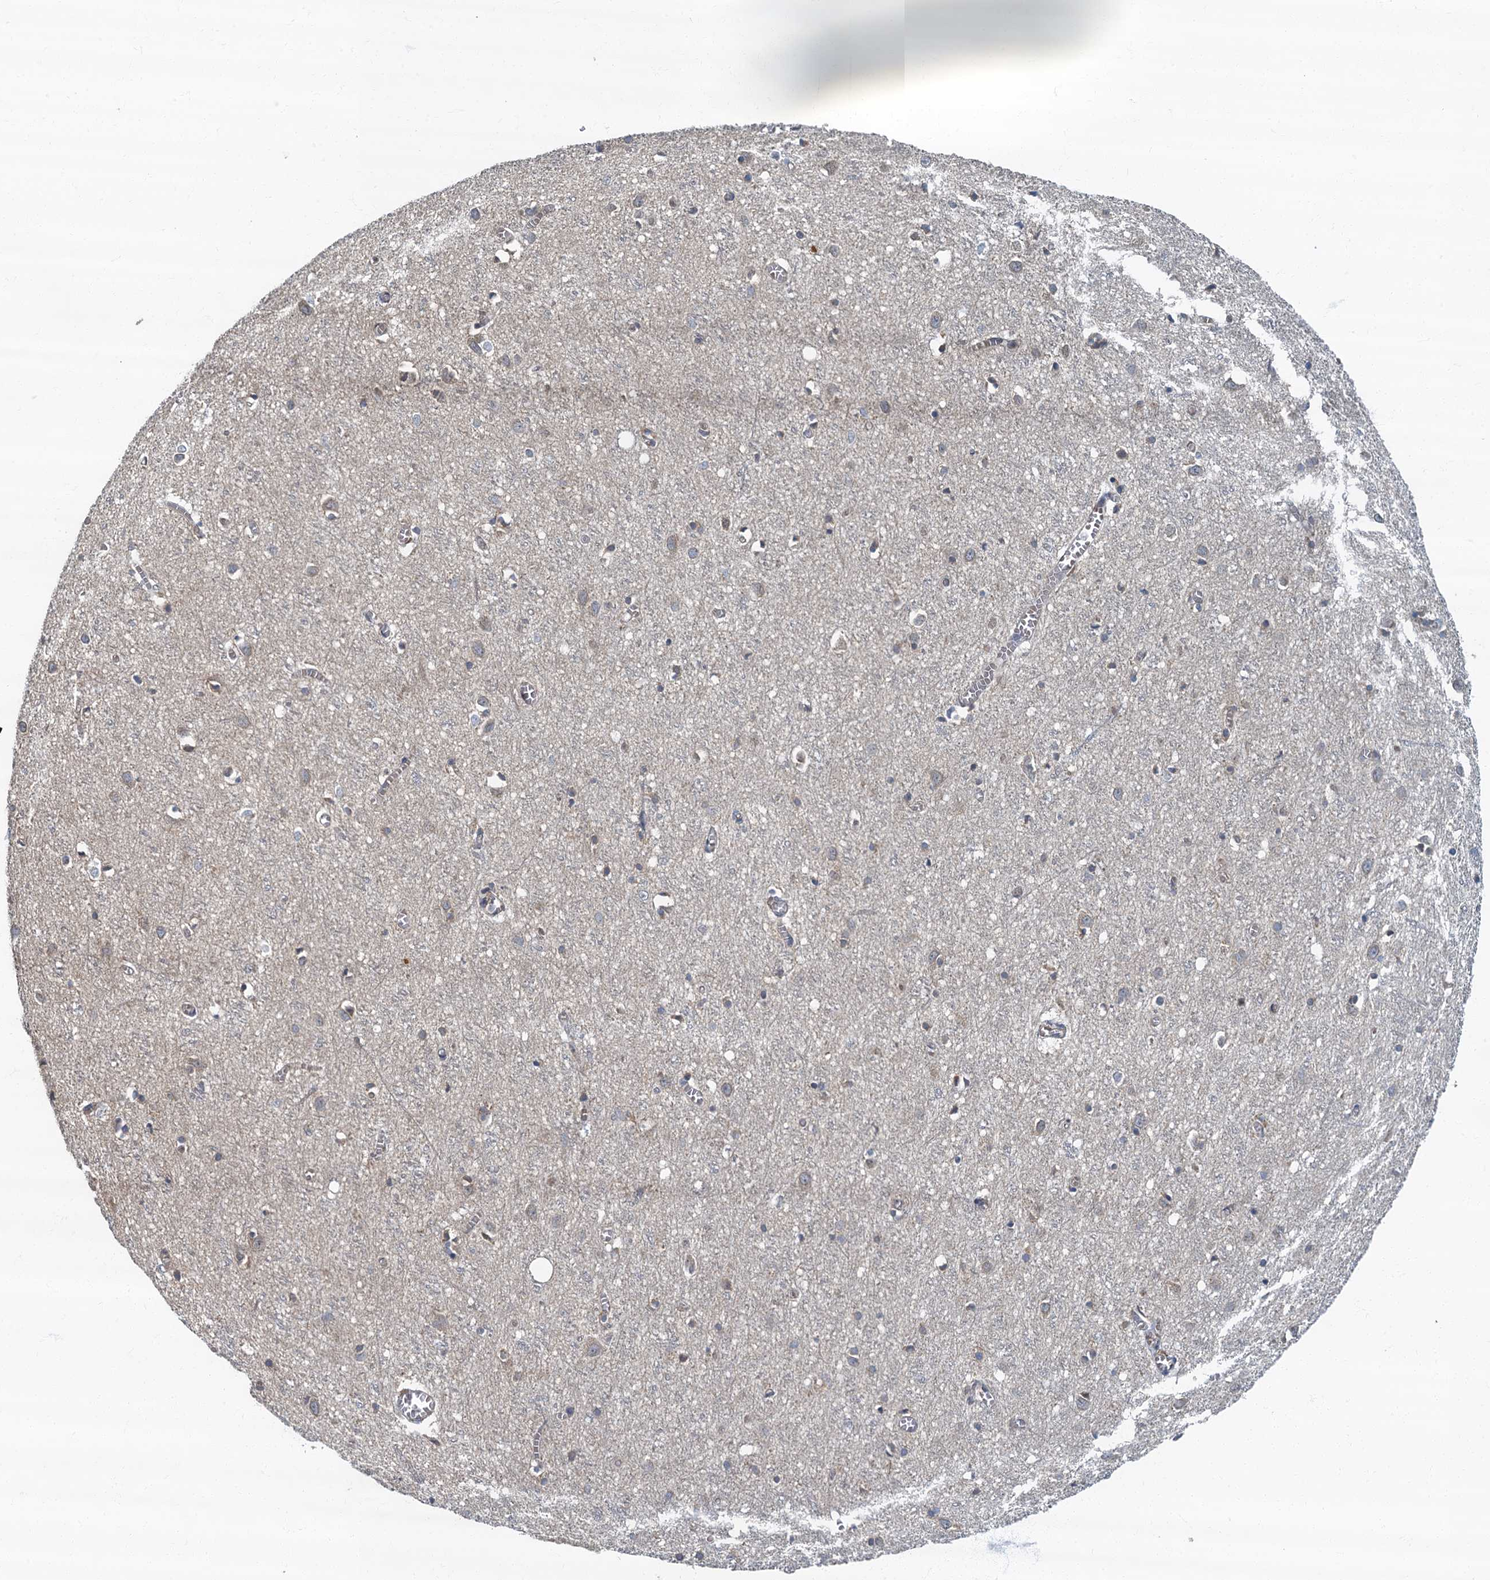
{"staining": {"intensity": "negative", "quantity": "none", "location": "none"}, "tissue": "cerebral cortex", "cell_type": "Endothelial cells", "image_type": "normal", "snomed": [{"axis": "morphology", "description": "Normal tissue, NOS"}, {"axis": "topography", "description": "Cerebral cortex"}], "caption": "Immunohistochemistry (IHC) micrograph of unremarkable cerebral cortex: cerebral cortex stained with DAB exhibits no significant protein positivity in endothelial cells.", "gene": "TBCK", "patient": {"sex": "female", "age": 64}}